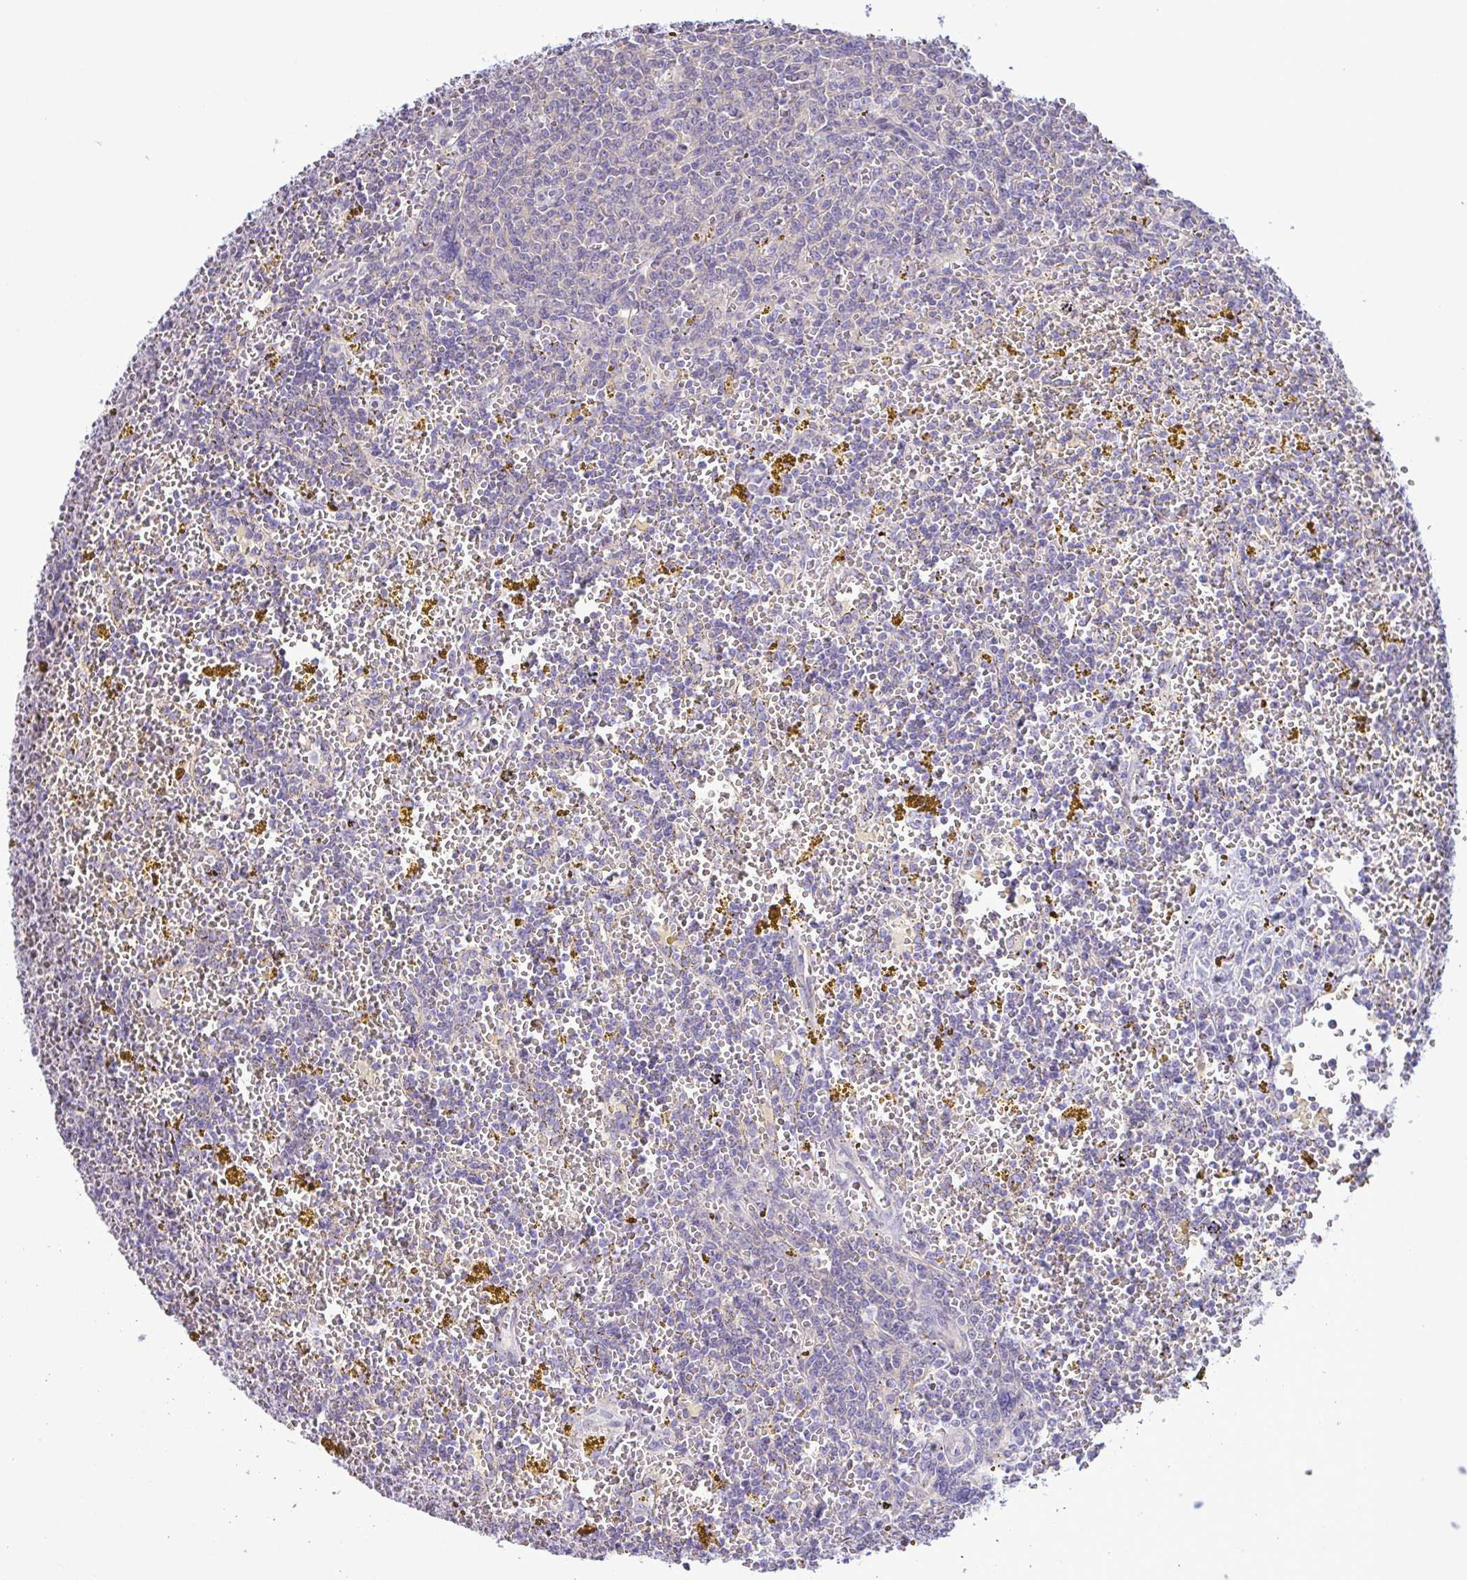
{"staining": {"intensity": "negative", "quantity": "none", "location": "none"}, "tissue": "lymphoma", "cell_type": "Tumor cells", "image_type": "cancer", "snomed": [{"axis": "morphology", "description": "Malignant lymphoma, non-Hodgkin's type, Low grade"}, {"axis": "topography", "description": "Spleen"}, {"axis": "topography", "description": "Lymph node"}], "caption": "This is an IHC image of human lymphoma. There is no positivity in tumor cells.", "gene": "SYNPO2L", "patient": {"sex": "female", "age": 66}}